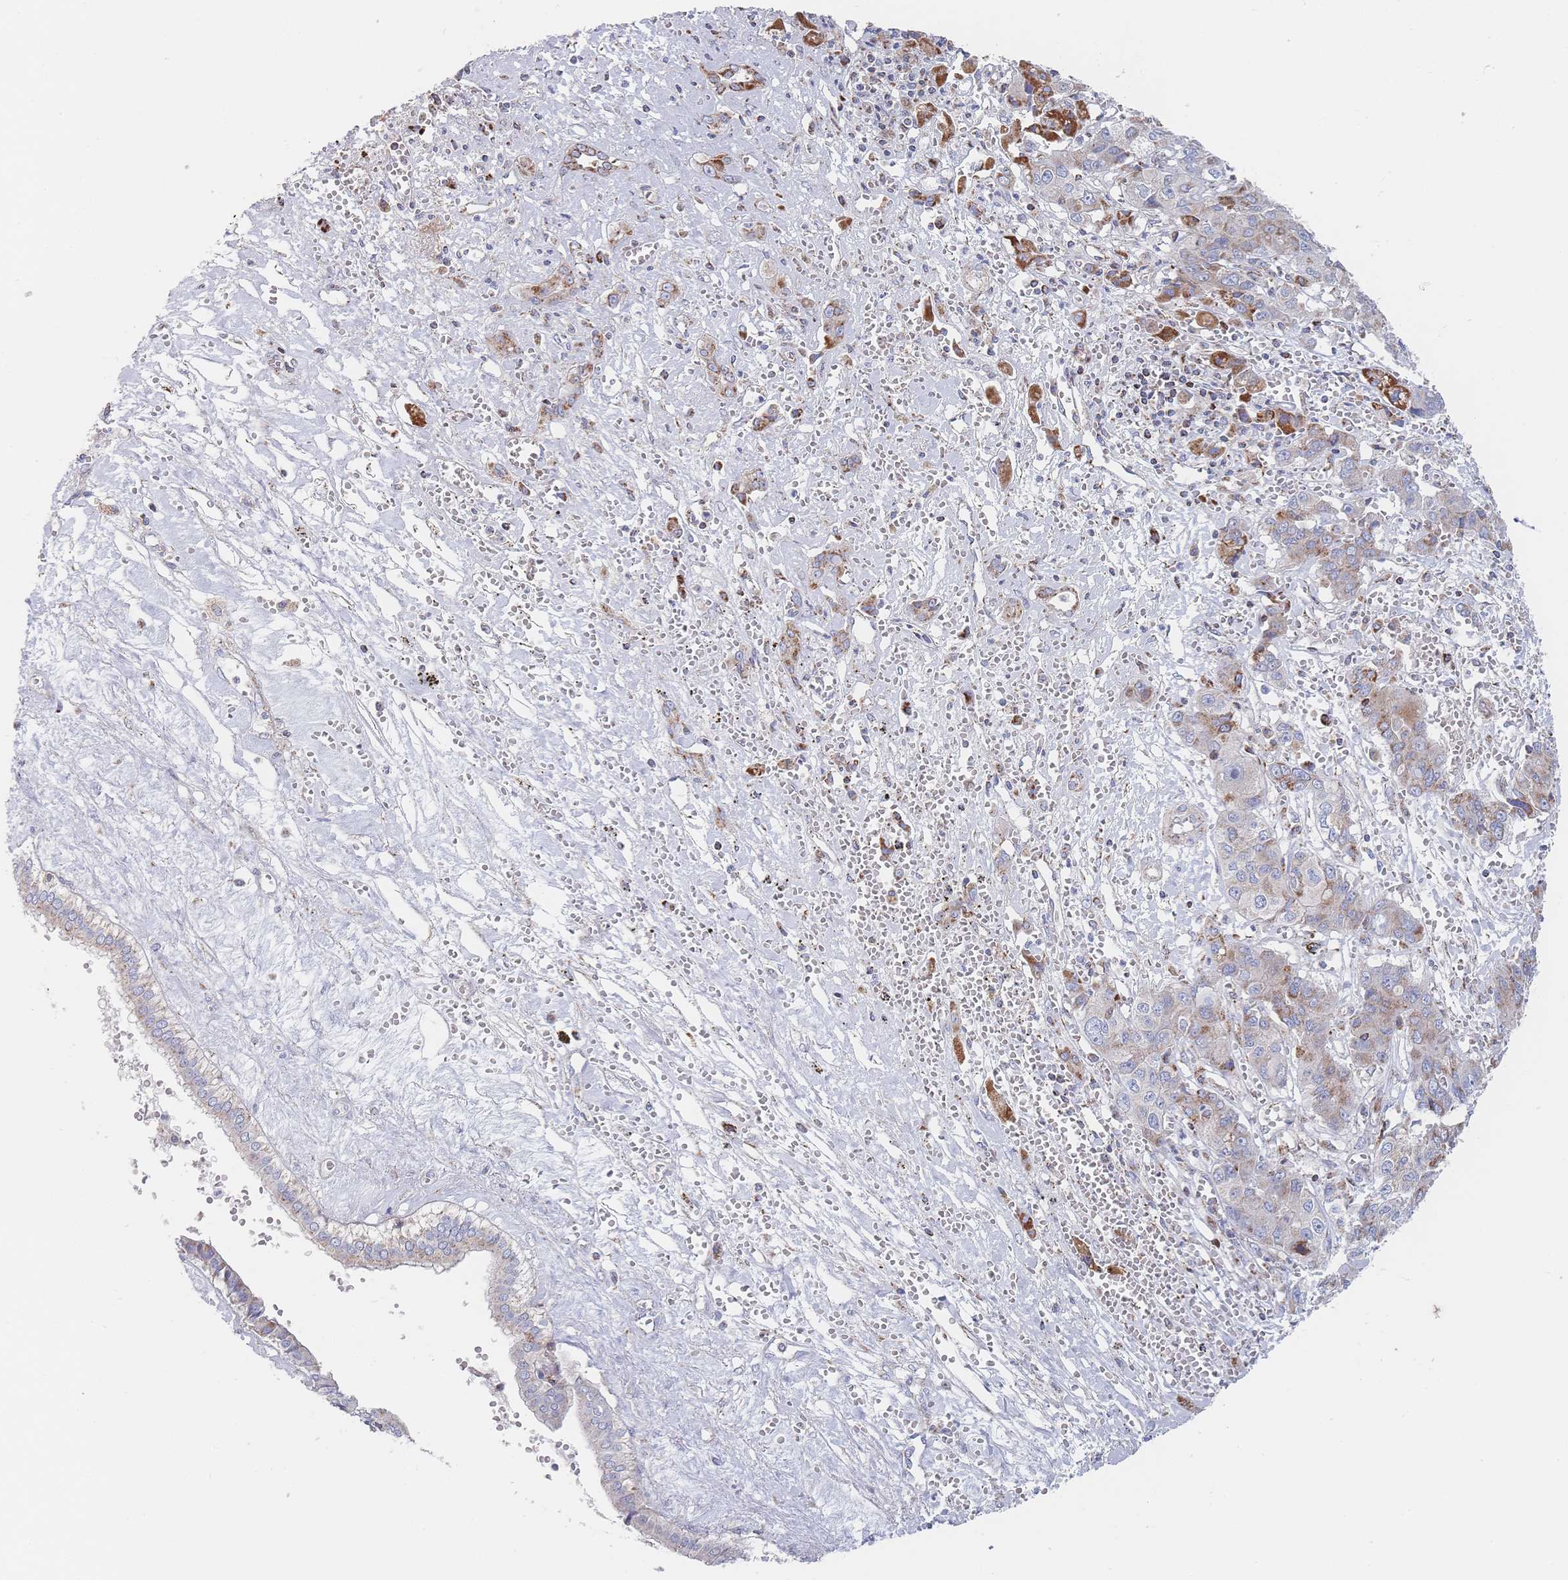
{"staining": {"intensity": "moderate", "quantity": "25%-75%", "location": "cytoplasmic/membranous"}, "tissue": "liver cancer", "cell_type": "Tumor cells", "image_type": "cancer", "snomed": [{"axis": "morphology", "description": "Cholangiocarcinoma"}, {"axis": "topography", "description": "Liver"}], "caption": "Immunohistochemical staining of human liver cancer (cholangiocarcinoma) shows moderate cytoplasmic/membranous protein positivity in about 25%-75% of tumor cells.", "gene": "IKZF4", "patient": {"sex": "male", "age": 67}}